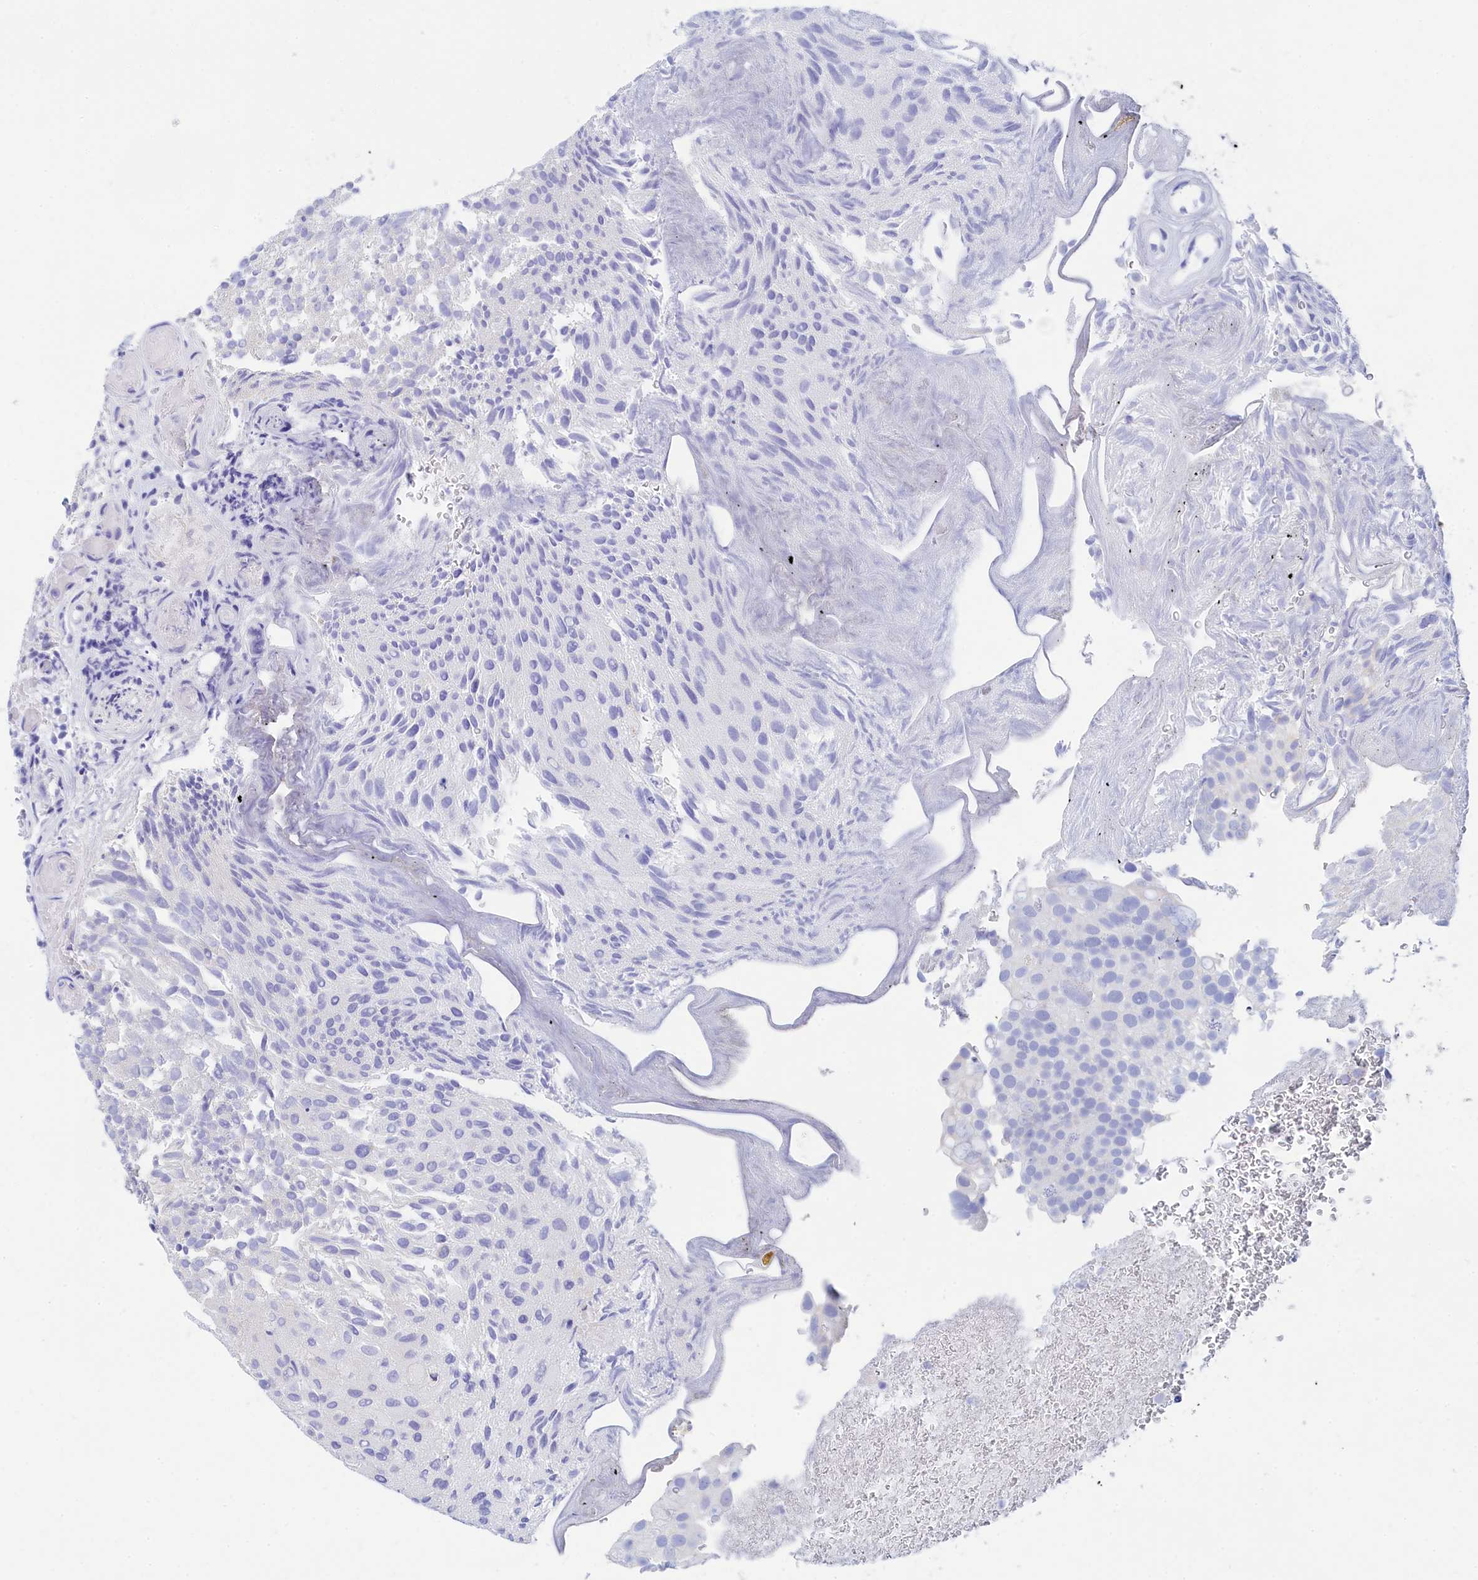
{"staining": {"intensity": "negative", "quantity": "none", "location": "none"}, "tissue": "urothelial cancer", "cell_type": "Tumor cells", "image_type": "cancer", "snomed": [{"axis": "morphology", "description": "Urothelial carcinoma, Low grade"}, {"axis": "topography", "description": "Urinary bladder"}], "caption": "Urothelial cancer was stained to show a protein in brown. There is no significant expression in tumor cells.", "gene": "TRIM10", "patient": {"sex": "male", "age": 78}}